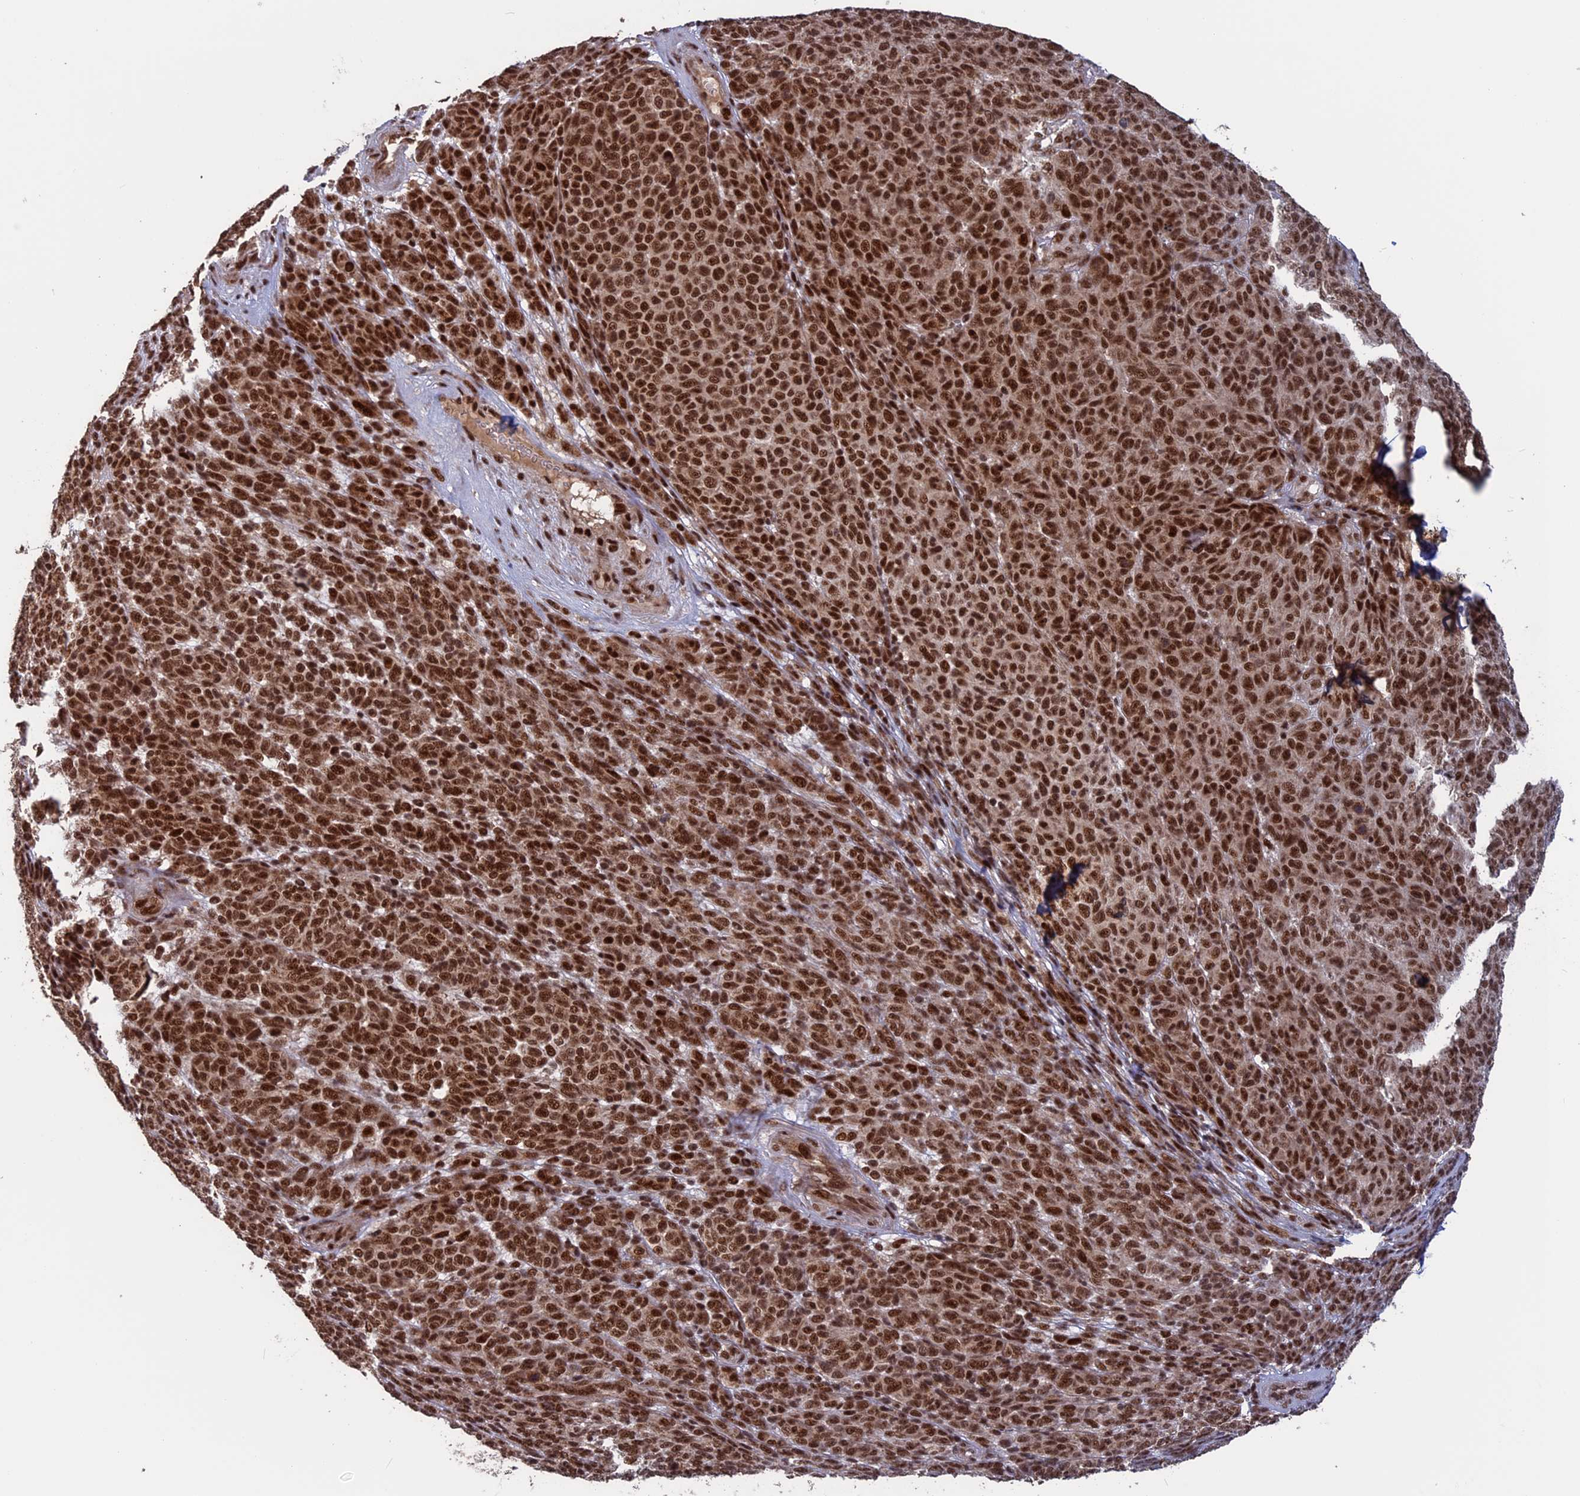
{"staining": {"intensity": "strong", "quantity": ">75%", "location": "nuclear"}, "tissue": "melanoma", "cell_type": "Tumor cells", "image_type": "cancer", "snomed": [{"axis": "morphology", "description": "Malignant melanoma, NOS"}, {"axis": "topography", "description": "Skin"}], "caption": "Immunohistochemical staining of human melanoma demonstrates high levels of strong nuclear positivity in about >75% of tumor cells. (DAB = brown stain, brightfield microscopy at high magnification).", "gene": "CACTIN", "patient": {"sex": "male", "age": 49}}